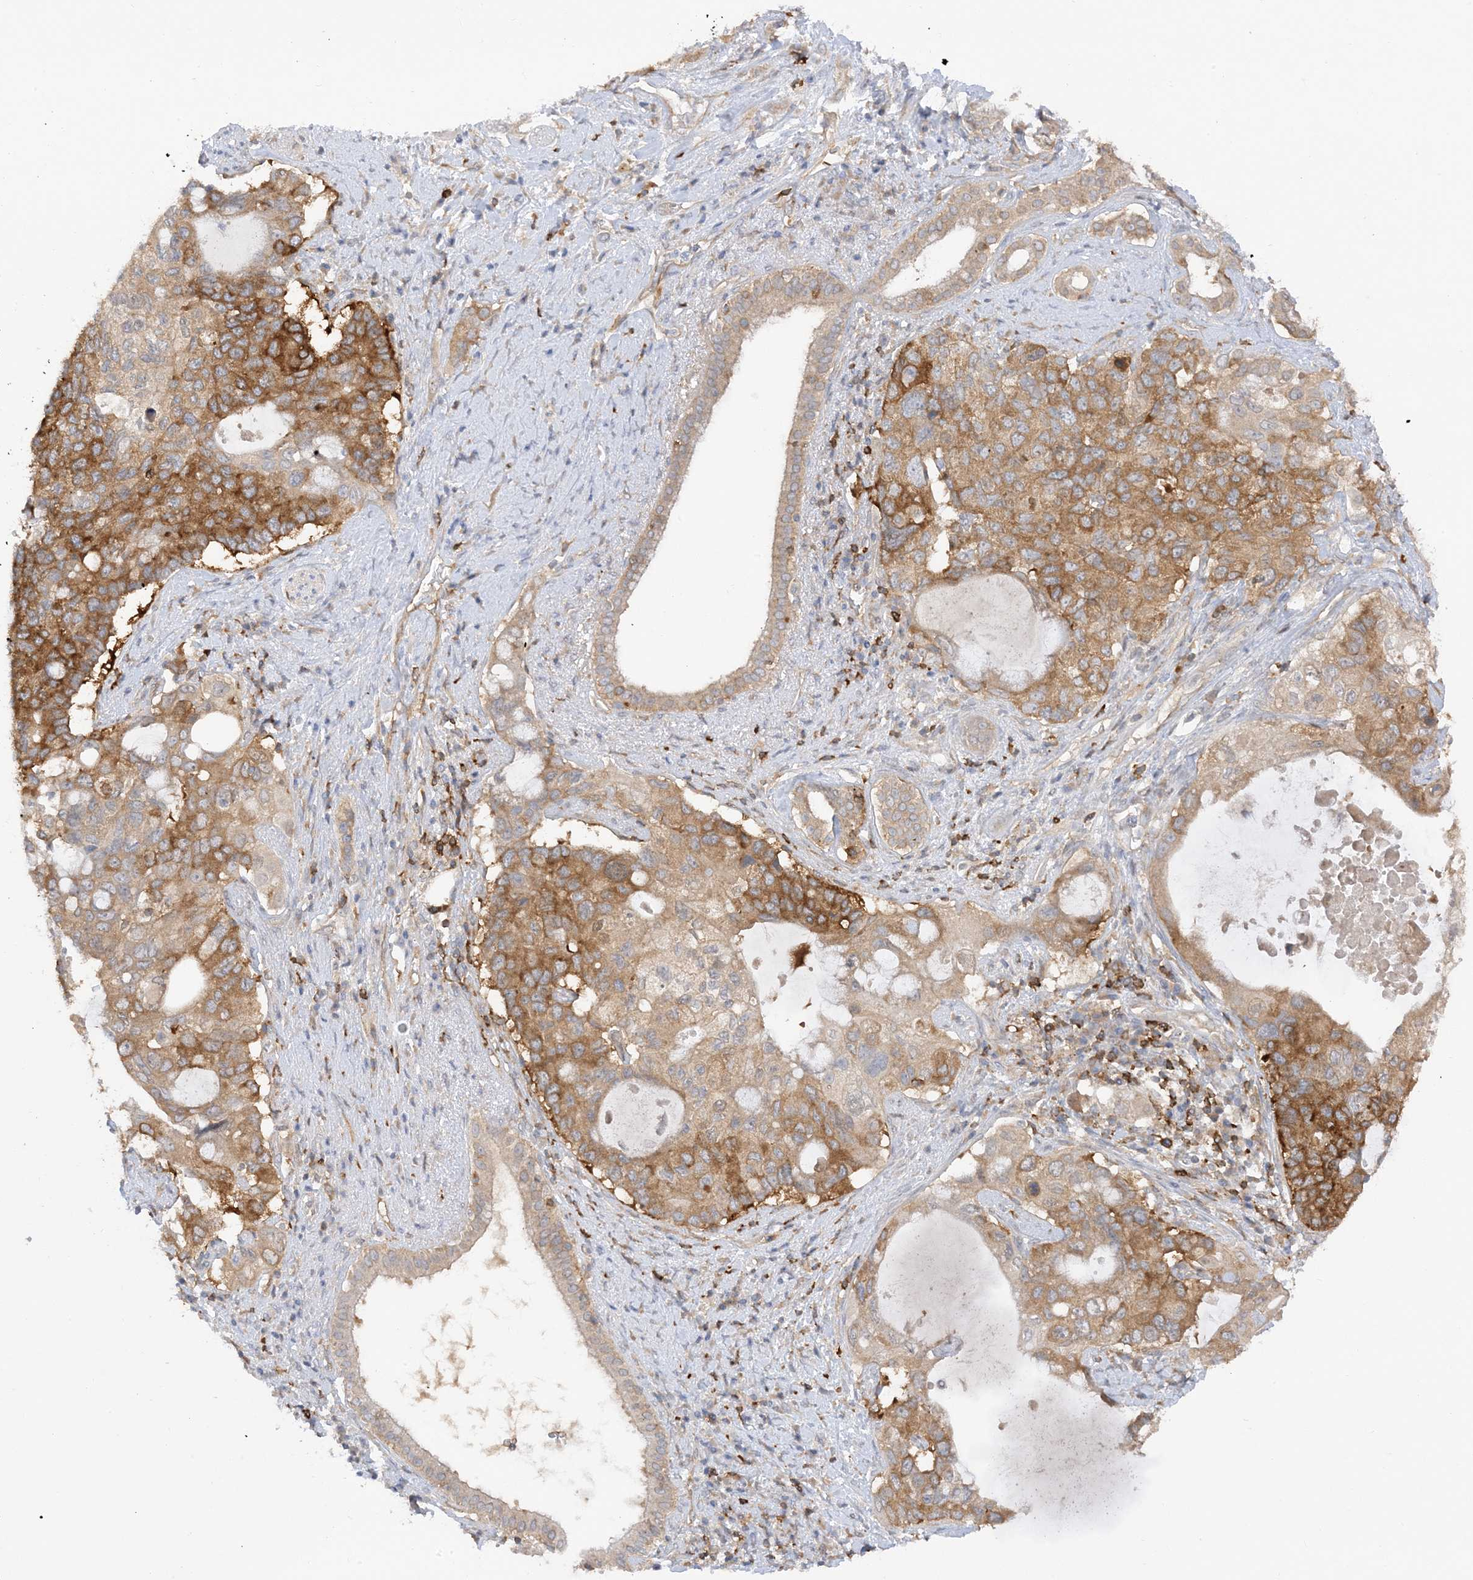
{"staining": {"intensity": "moderate", "quantity": ">75%", "location": "cytoplasmic/membranous"}, "tissue": "pancreatic cancer", "cell_type": "Tumor cells", "image_type": "cancer", "snomed": [{"axis": "morphology", "description": "Adenocarcinoma, NOS"}, {"axis": "topography", "description": "Pancreas"}], "caption": "High-magnification brightfield microscopy of pancreatic cancer (adenocarcinoma) stained with DAB (3,3'-diaminobenzidine) (brown) and counterstained with hematoxylin (blue). tumor cells exhibit moderate cytoplasmic/membranous positivity is identified in approximately>75% of cells. Nuclei are stained in blue.", "gene": "PHACTR2", "patient": {"sex": "female", "age": 56}}